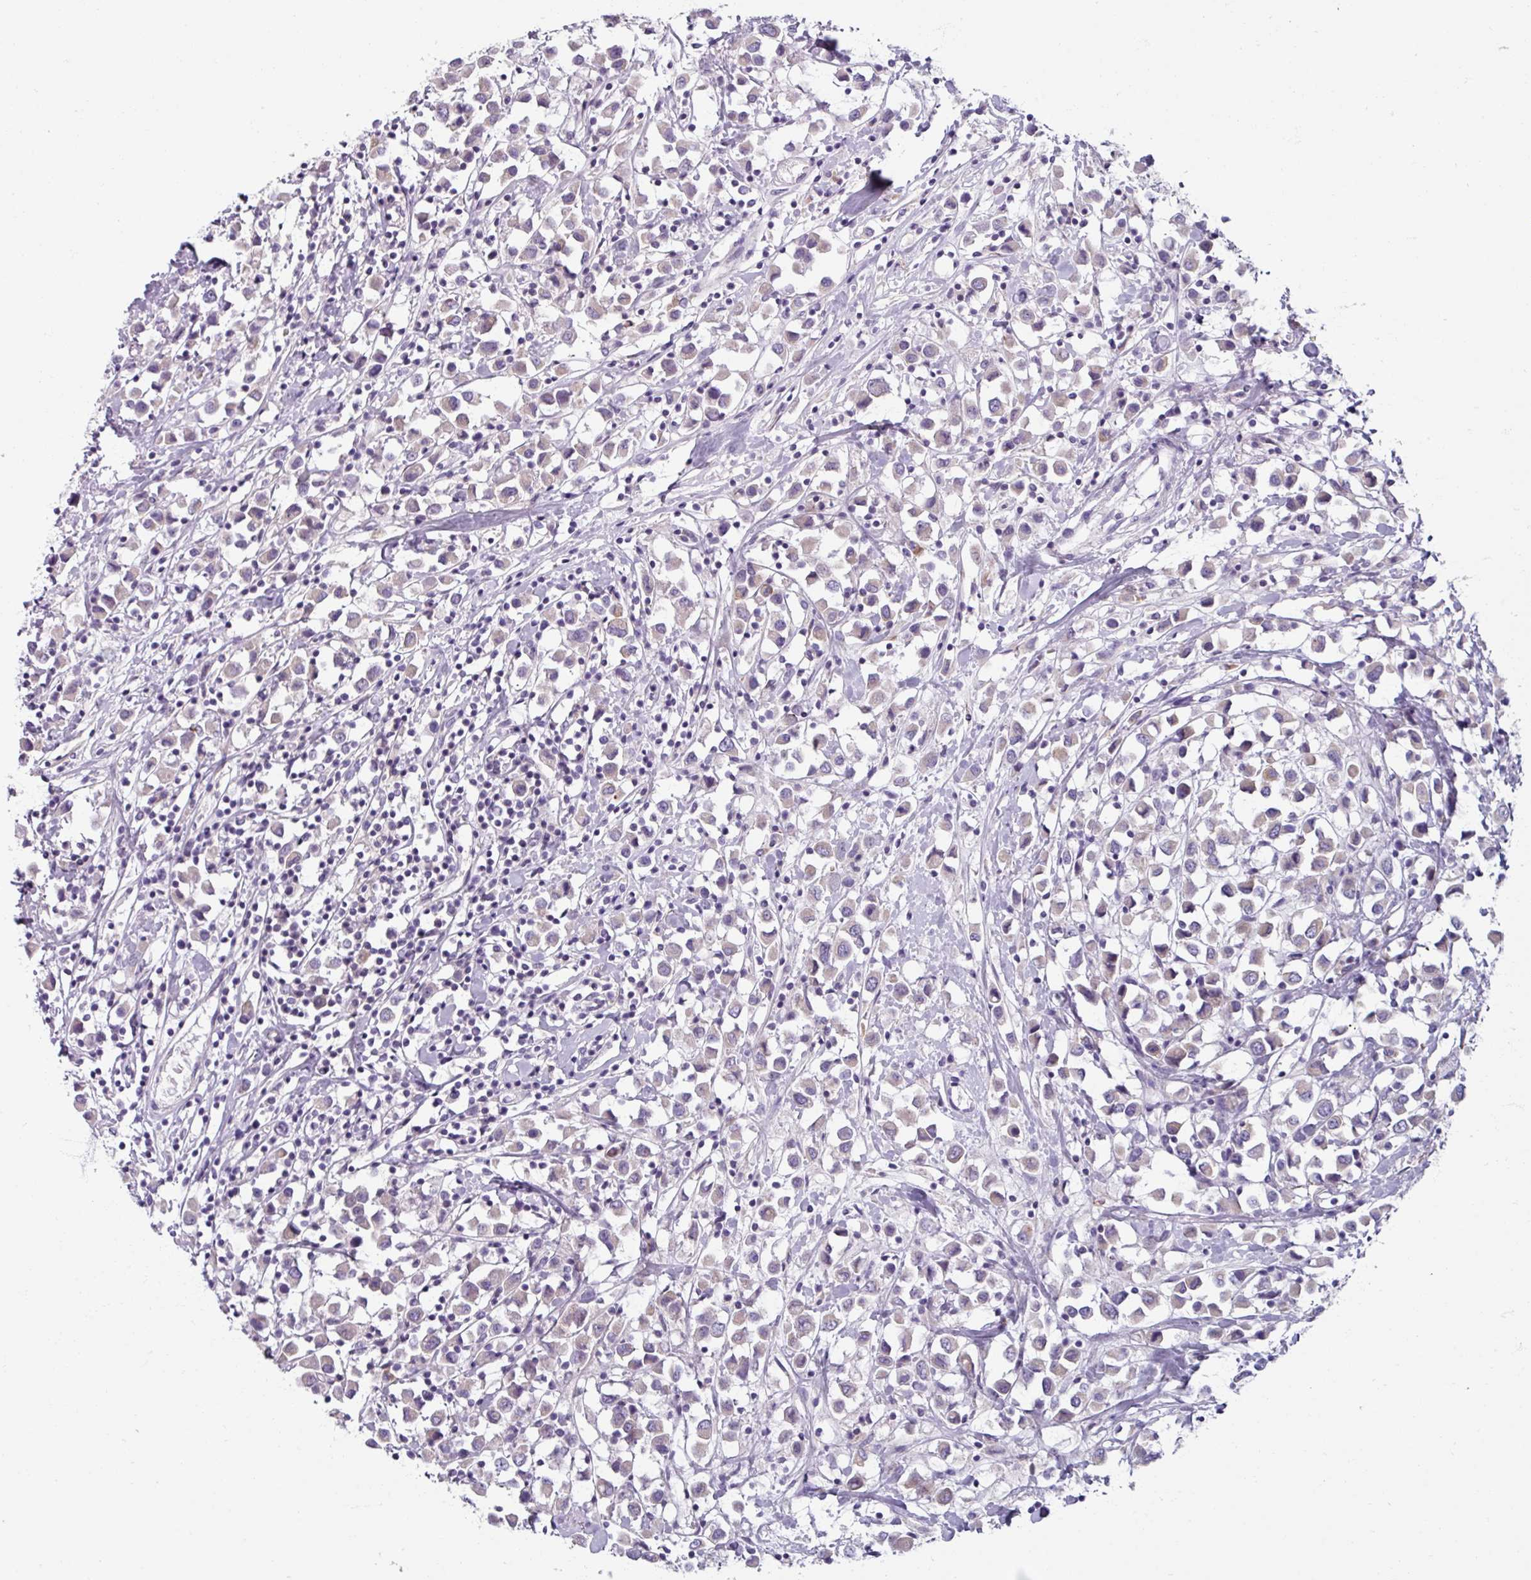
{"staining": {"intensity": "negative", "quantity": "none", "location": "none"}, "tissue": "breast cancer", "cell_type": "Tumor cells", "image_type": "cancer", "snomed": [{"axis": "morphology", "description": "Duct carcinoma"}, {"axis": "topography", "description": "Breast"}], "caption": "Human breast cancer stained for a protein using immunohistochemistry reveals no staining in tumor cells.", "gene": "SMIM11", "patient": {"sex": "female", "age": 61}}